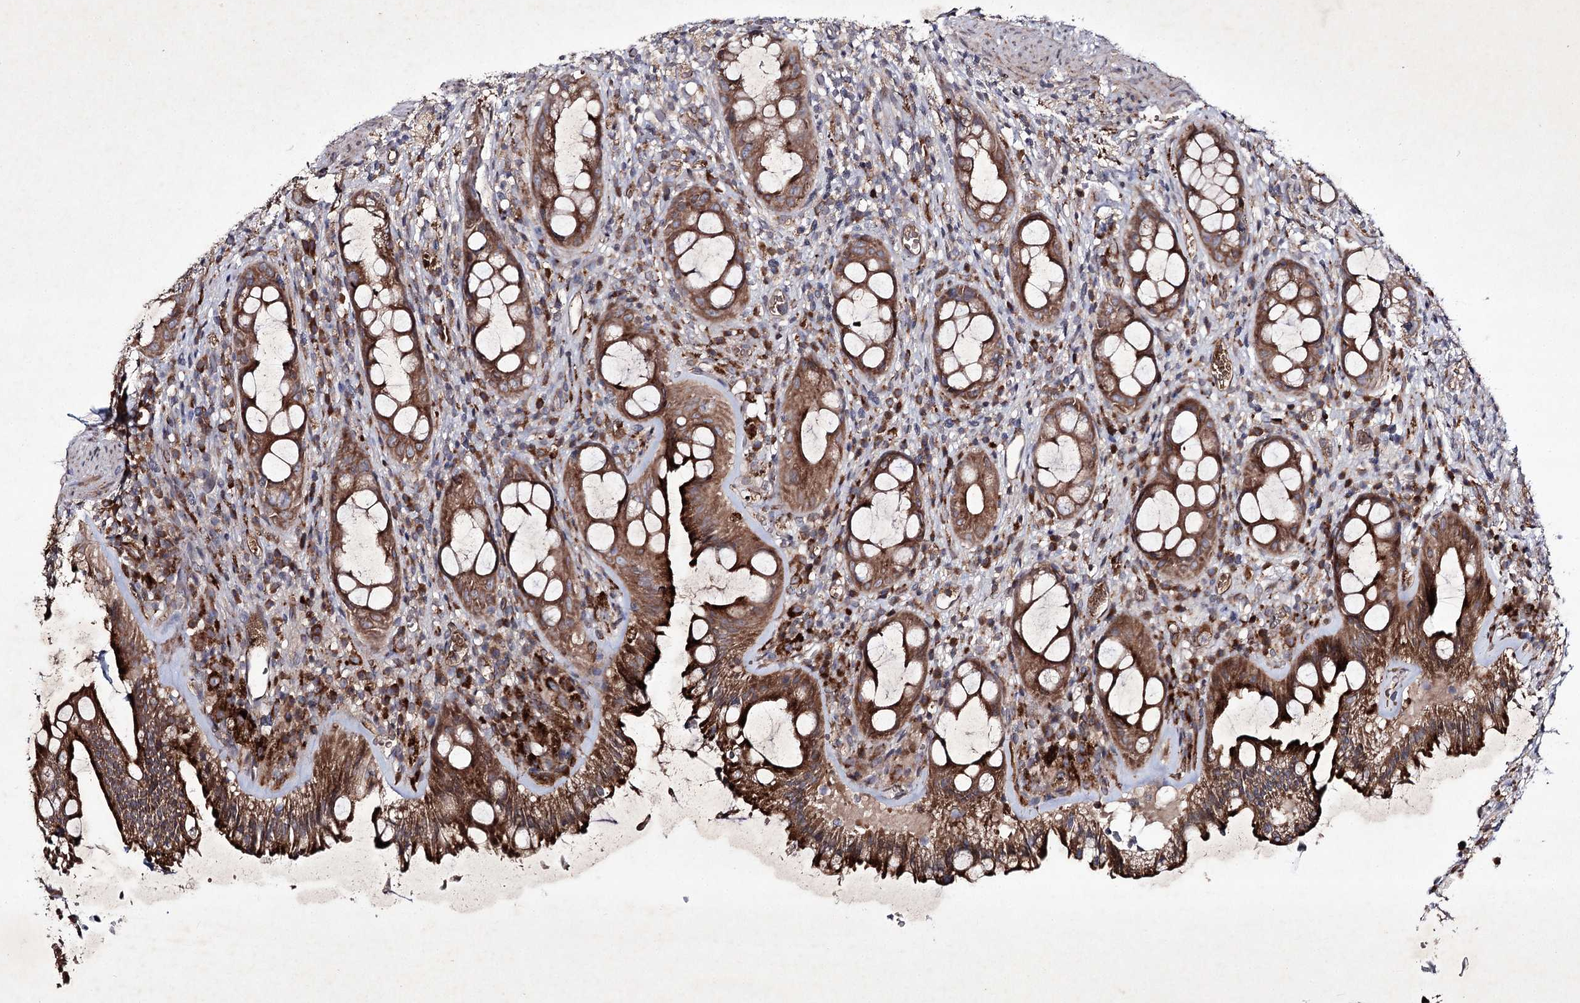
{"staining": {"intensity": "strong", "quantity": ">75%", "location": "cytoplasmic/membranous"}, "tissue": "rectum", "cell_type": "Glandular cells", "image_type": "normal", "snomed": [{"axis": "morphology", "description": "Normal tissue, NOS"}, {"axis": "topography", "description": "Rectum"}], "caption": "IHC image of unremarkable rectum: rectum stained using immunohistochemistry demonstrates high levels of strong protein expression localized specifically in the cytoplasmic/membranous of glandular cells, appearing as a cytoplasmic/membranous brown color.", "gene": "ALG9", "patient": {"sex": "female", "age": 57}}